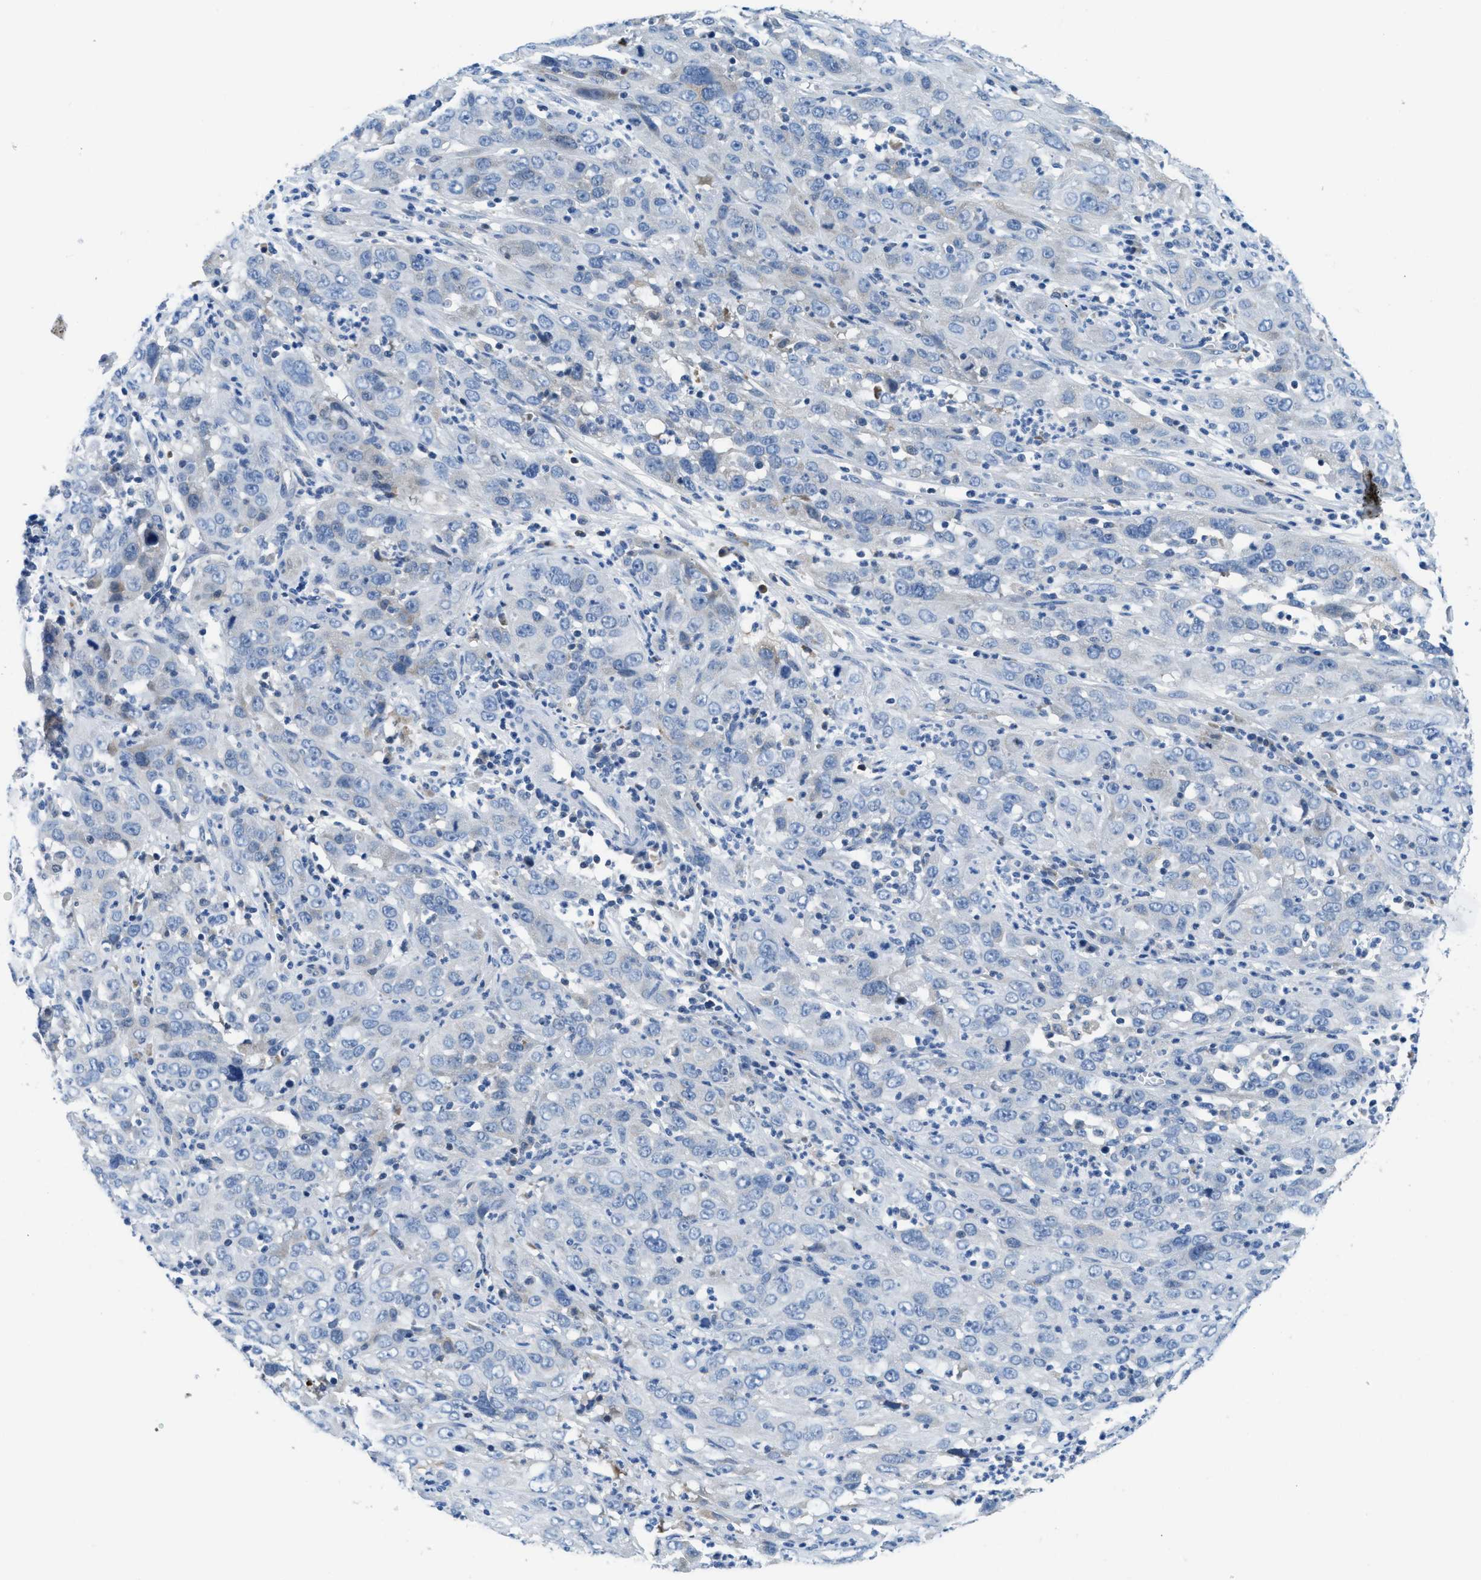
{"staining": {"intensity": "weak", "quantity": "<25%", "location": "cytoplasmic/membranous"}, "tissue": "cervical cancer", "cell_type": "Tumor cells", "image_type": "cancer", "snomed": [{"axis": "morphology", "description": "Squamous cell carcinoma, NOS"}, {"axis": "topography", "description": "Cervix"}], "caption": "This micrograph is of cervical cancer (squamous cell carcinoma) stained with immunohistochemistry (IHC) to label a protein in brown with the nuclei are counter-stained blue. There is no staining in tumor cells.", "gene": "CFB", "patient": {"sex": "female", "age": 32}}